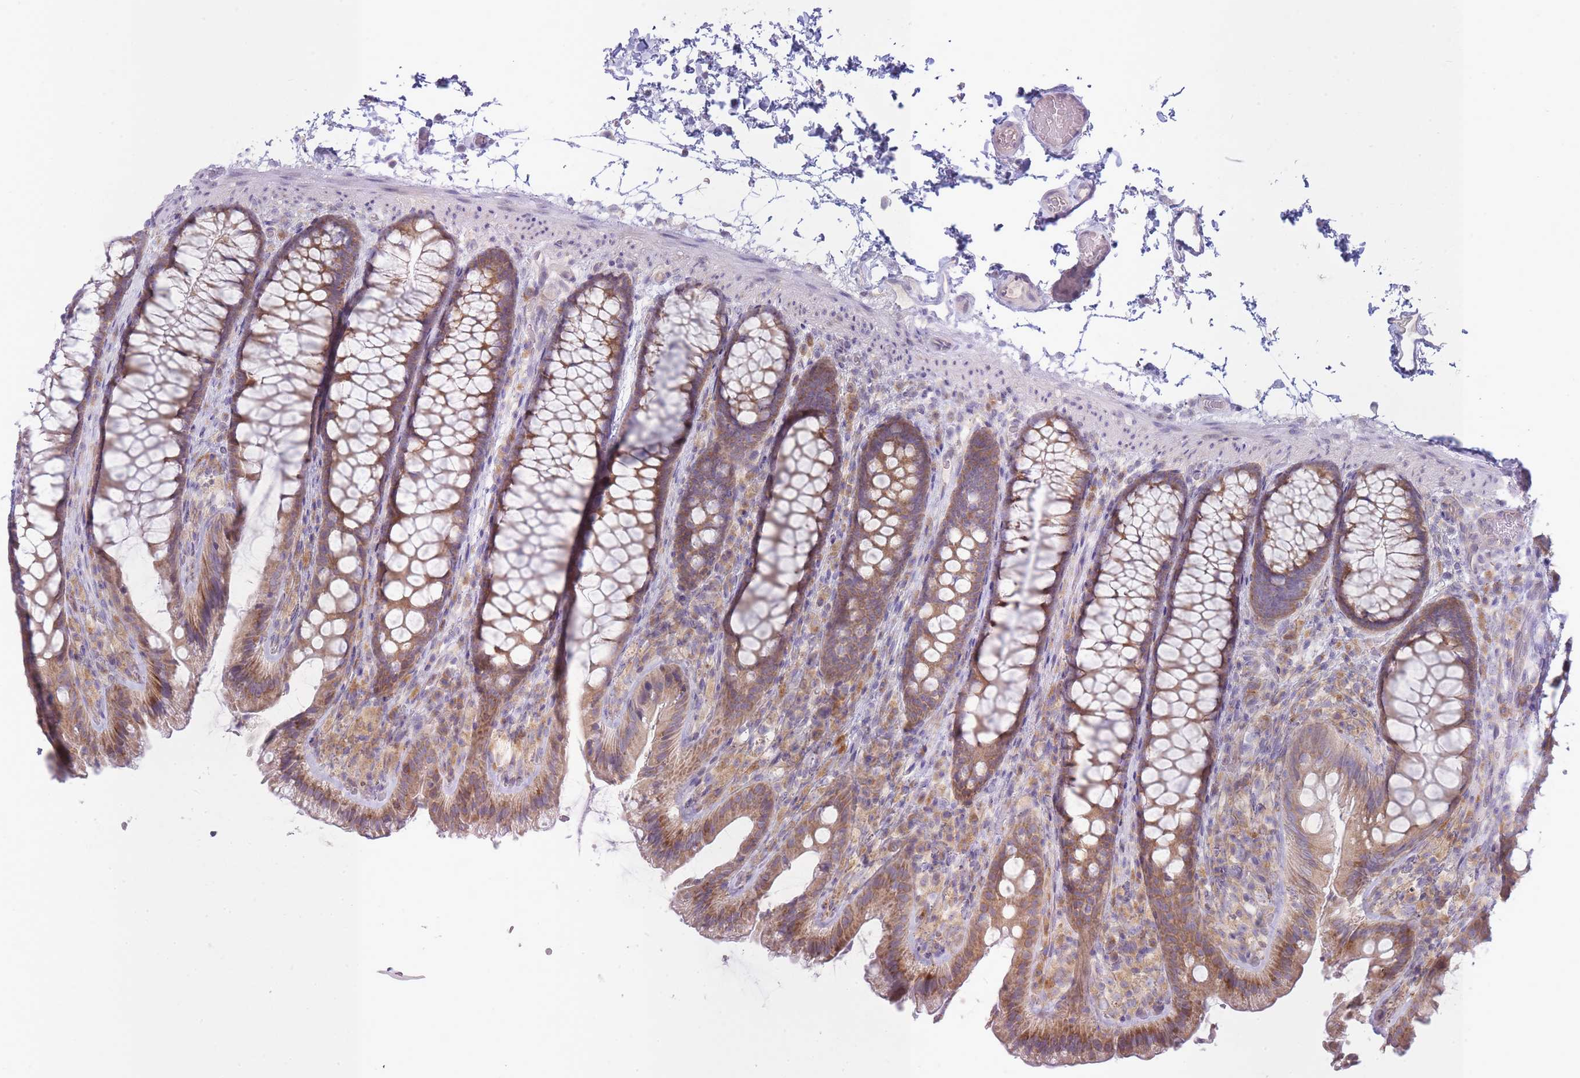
{"staining": {"intensity": "negative", "quantity": "none", "location": "none"}, "tissue": "colon", "cell_type": "Endothelial cells", "image_type": "normal", "snomed": [{"axis": "morphology", "description": "Normal tissue, NOS"}, {"axis": "topography", "description": "Colon"}], "caption": "Photomicrograph shows no protein positivity in endothelial cells of normal colon.", "gene": "OR5L1", "patient": {"sex": "male", "age": 46}}